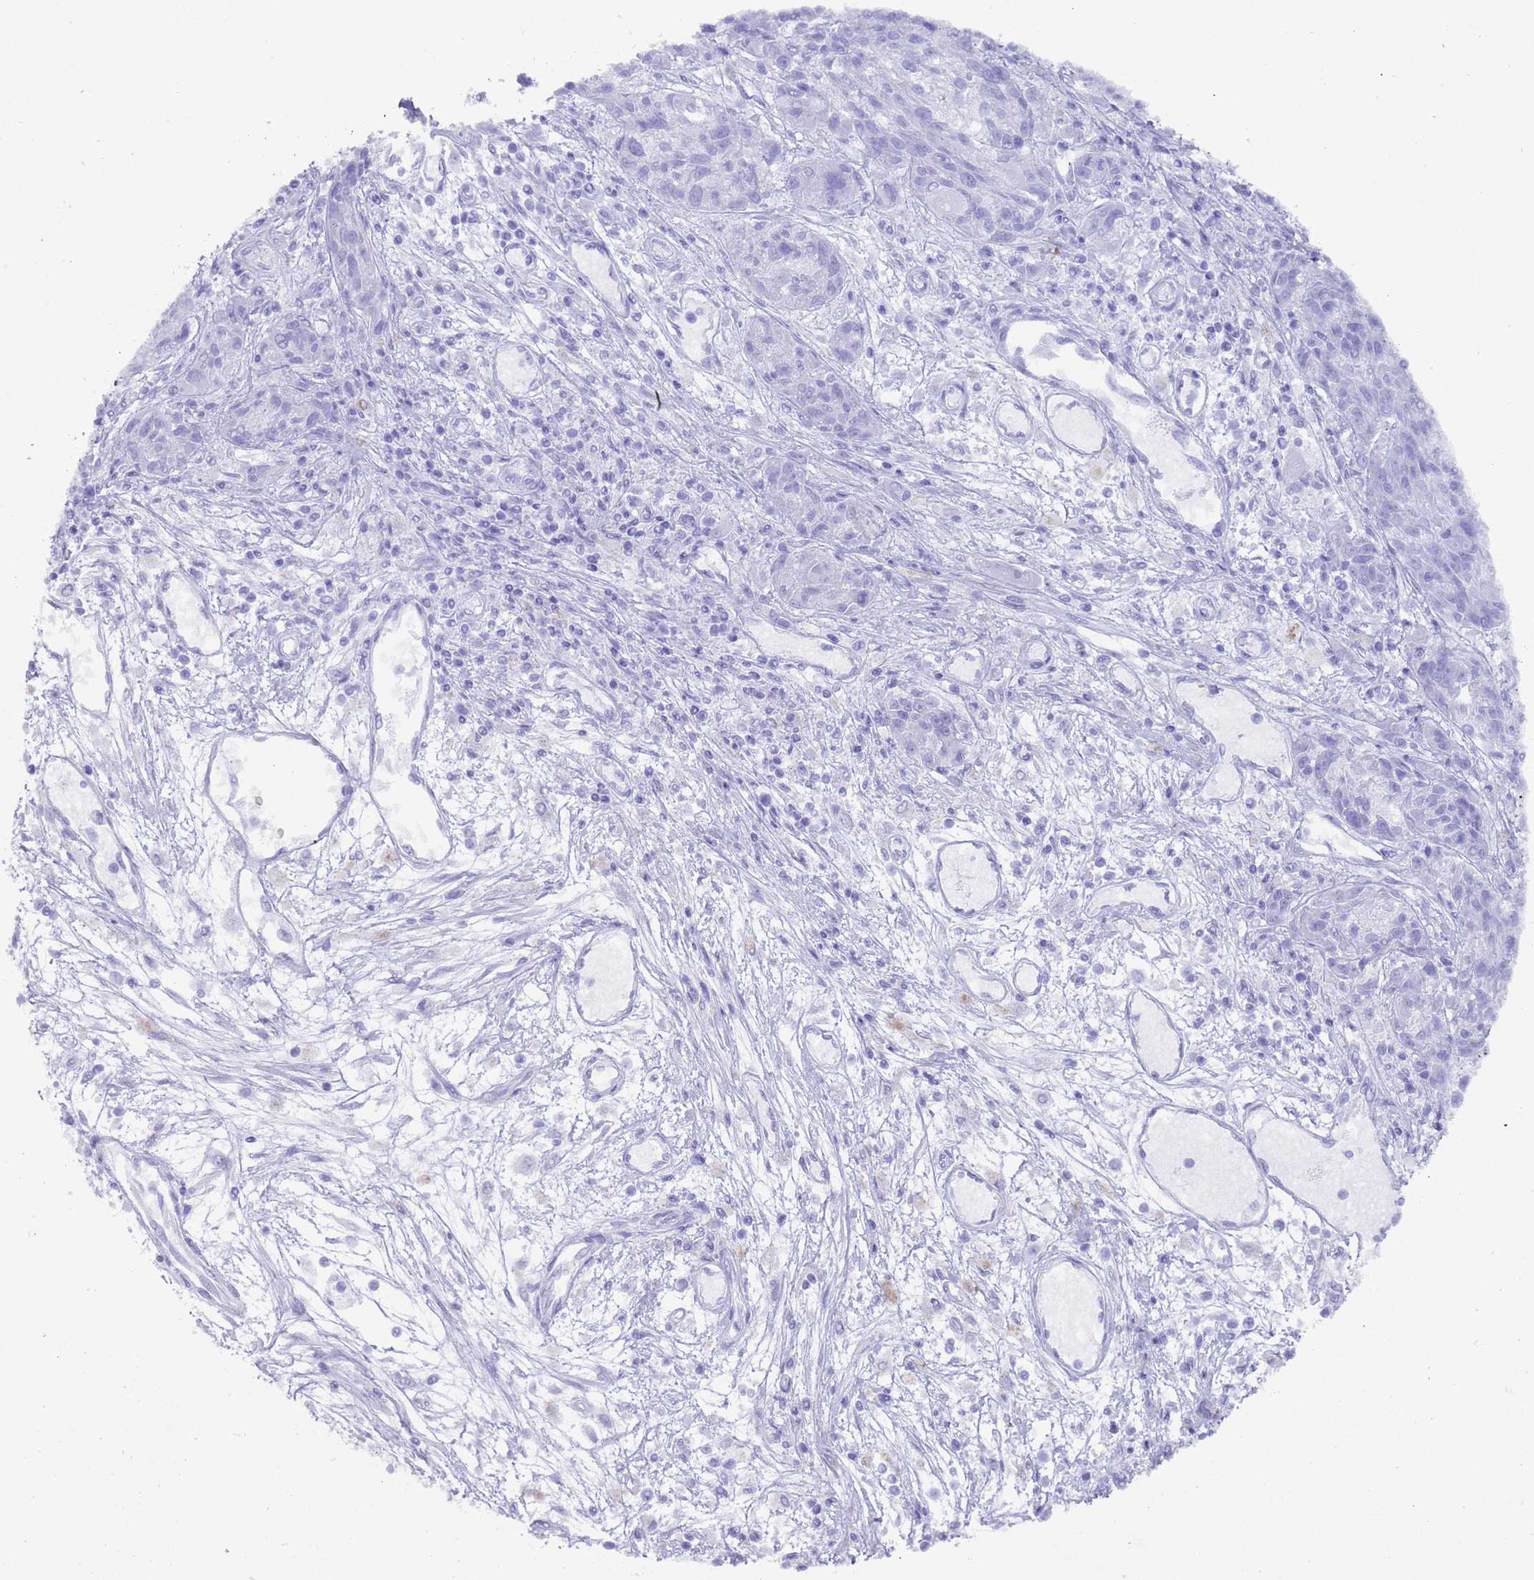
{"staining": {"intensity": "negative", "quantity": "none", "location": "none"}, "tissue": "melanoma", "cell_type": "Tumor cells", "image_type": "cancer", "snomed": [{"axis": "morphology", "description": "Malignant melanoma, NOS"}, {"axis": "topography", "description": "Skin"}], "caption": "This is an immunohistochemistry image of malignant melanoma. There is no staining in tumor cells.", "gene": "MYADML2", "patient": {"sex": "male", "age": 53}}